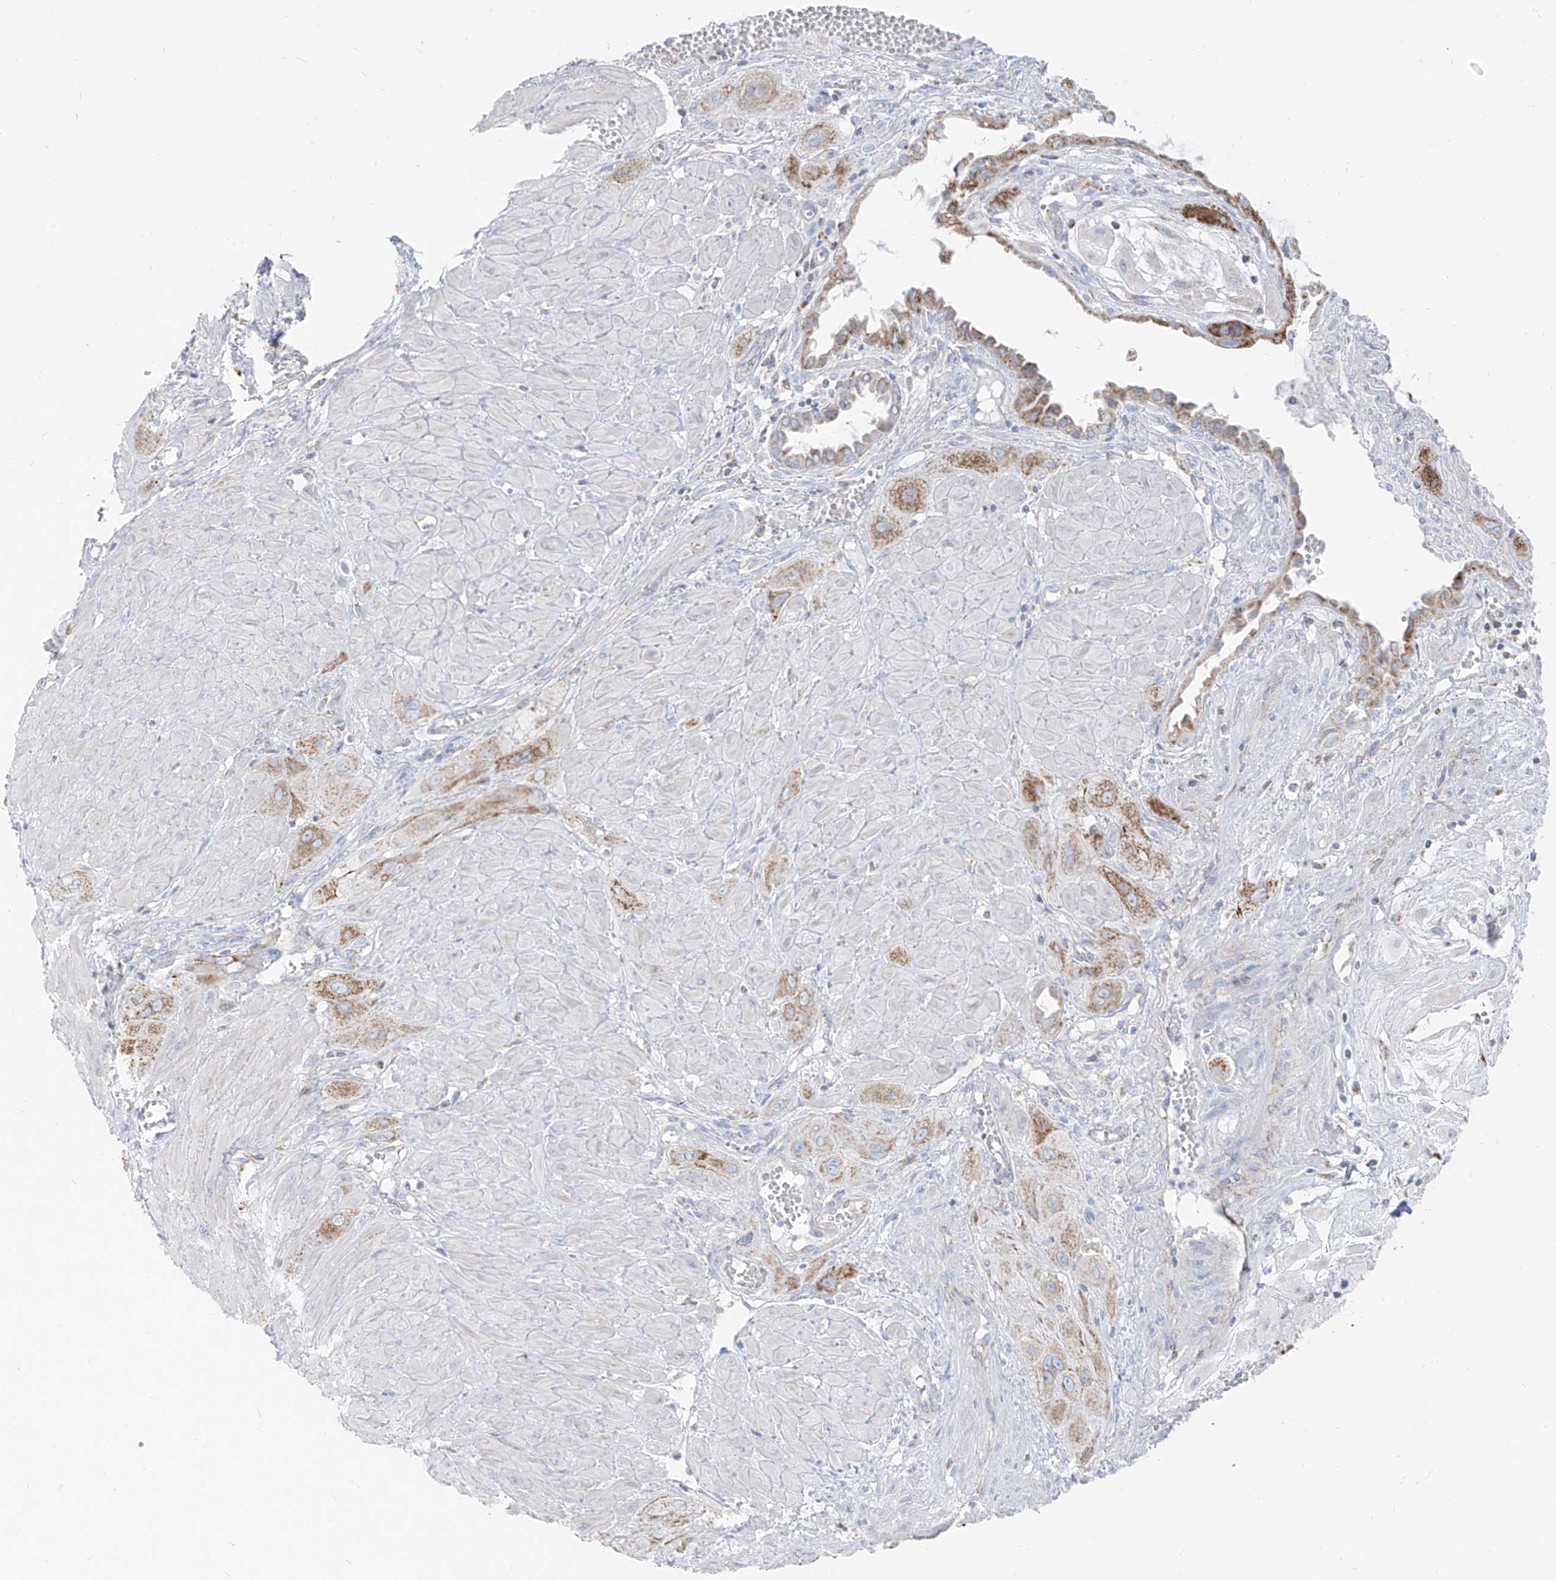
{"staining": {"intensity": "moderate", "quantity": ">75%", "location": "cytoplasmic/membranous"}, "tissue": "cervical cancer", "cell_type": "Tumor cells", "image_type": "cancer", "snomed": [{"axis": "morphology", "description": "Squamous cell carcinoma, NOS"}, {"axis": "topography", "description": "Cervix"}], "caption": "Protein staining reveals moderate cytoplasmic/membranous positivity in about >75% of tumor cells in cervical squamous cell carcinoma.", "gene": "ETHE1", "patient": {"sex": "female", "age": 34}}